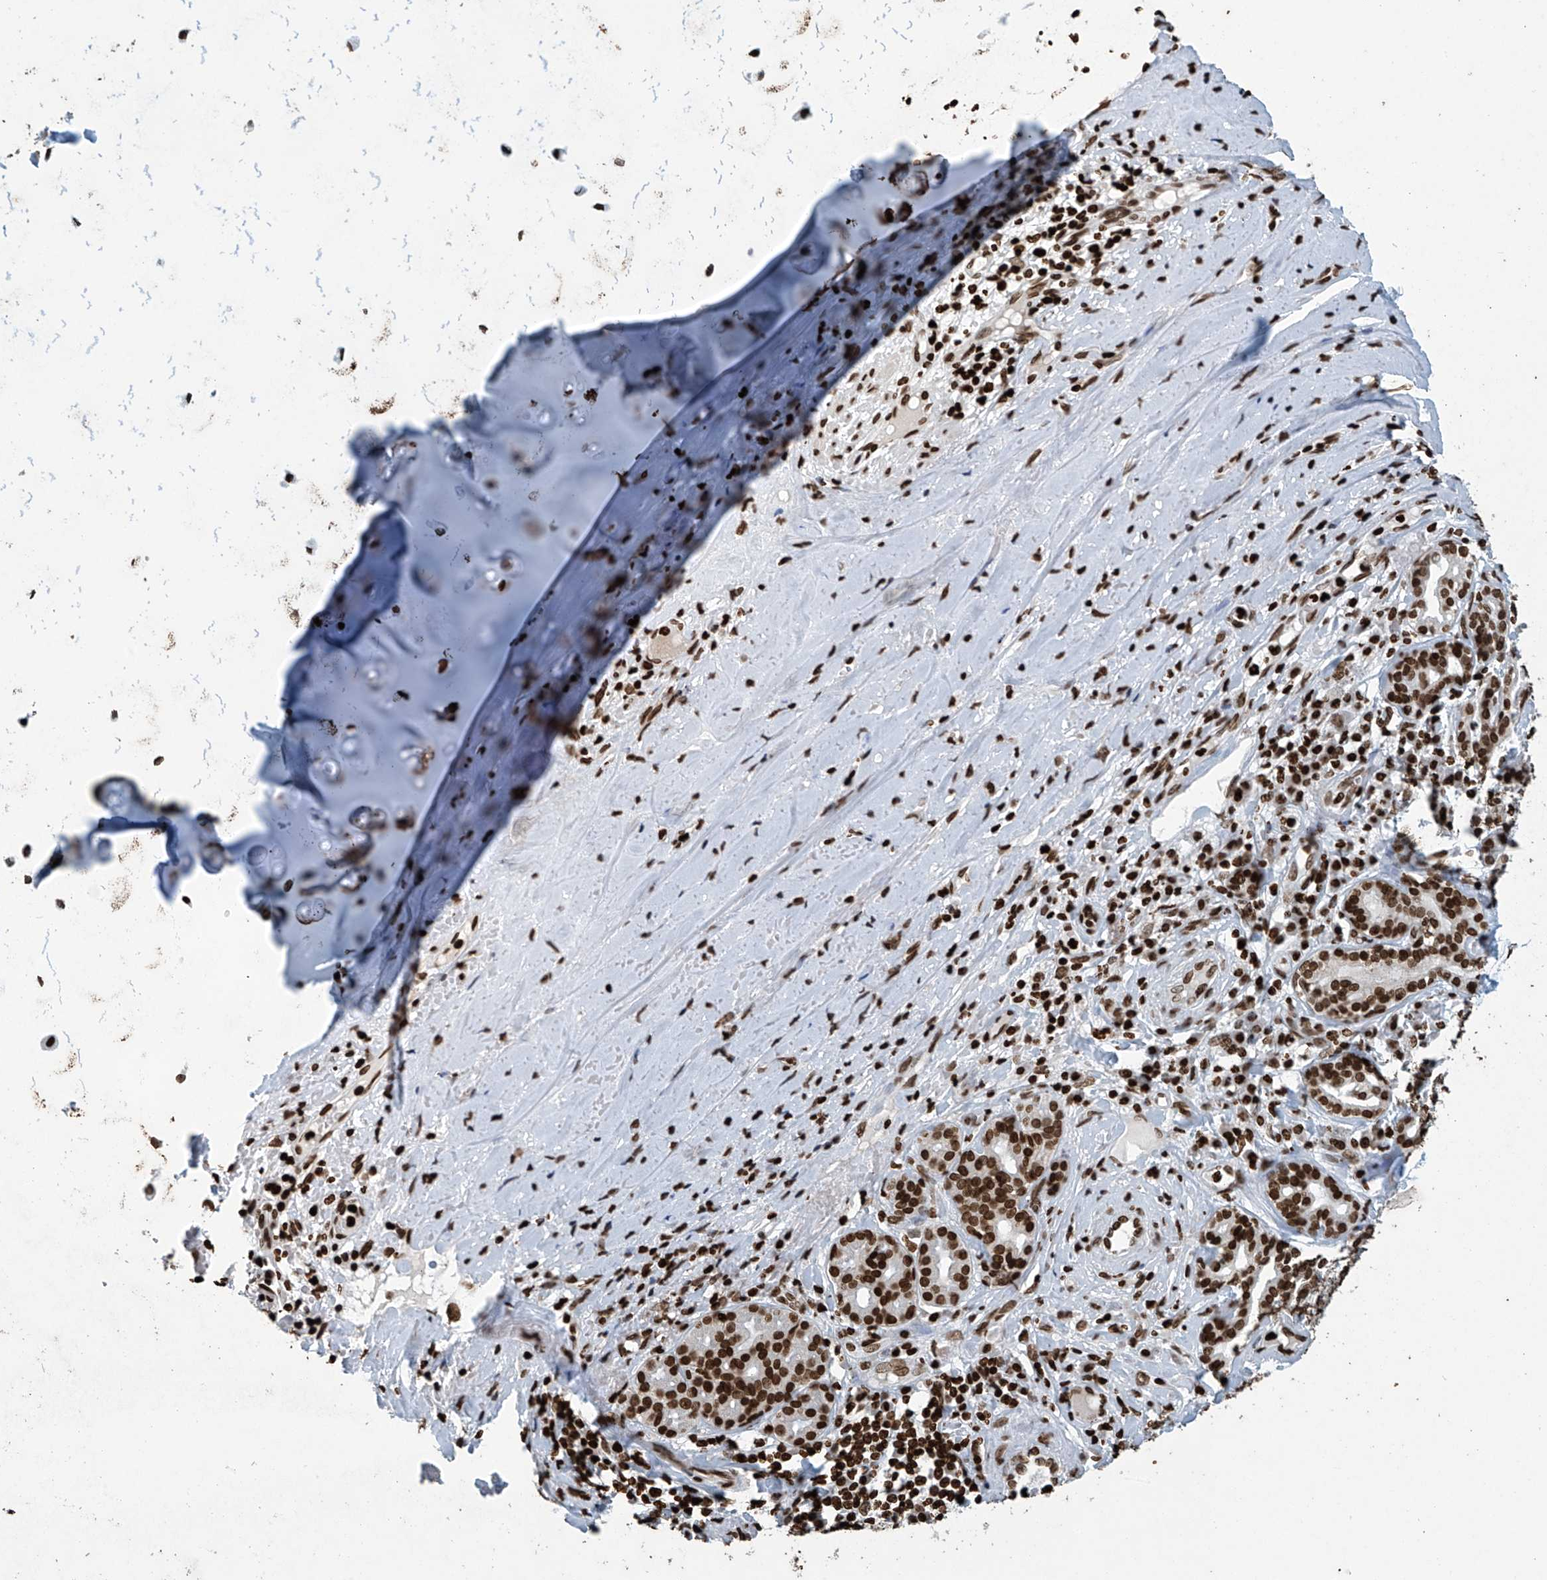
{"staining": {"intensity": "moderate", "quantity": ">75%", "location": "nuclear"}, "tissue": "adipose tissue", "cell_type": "Adipocytes", "image_type": "normal", "snomed": [{"axis": "morphology", "description": "Normal tissue, NOS"}, {"axis": "morphology", "description": "Basal cell carcinoma"}, {"axis": "topography", "description": "Cartilage tissue"}, {"axis": "topography", "description": "Nasopharynx"}, {"axis": "topography", "description": "Oral tissue"}], "caption": "Adipose tissue stained with IHC reveals moderate nuclear expression in about >75% of adipocytes. (DAB (3,3'-diaminobenzidine) IHC, brown staining for protein, blue staining for nuclei).", "gene": "H4C16", "patient": {"sex": "female", "age": 77}}